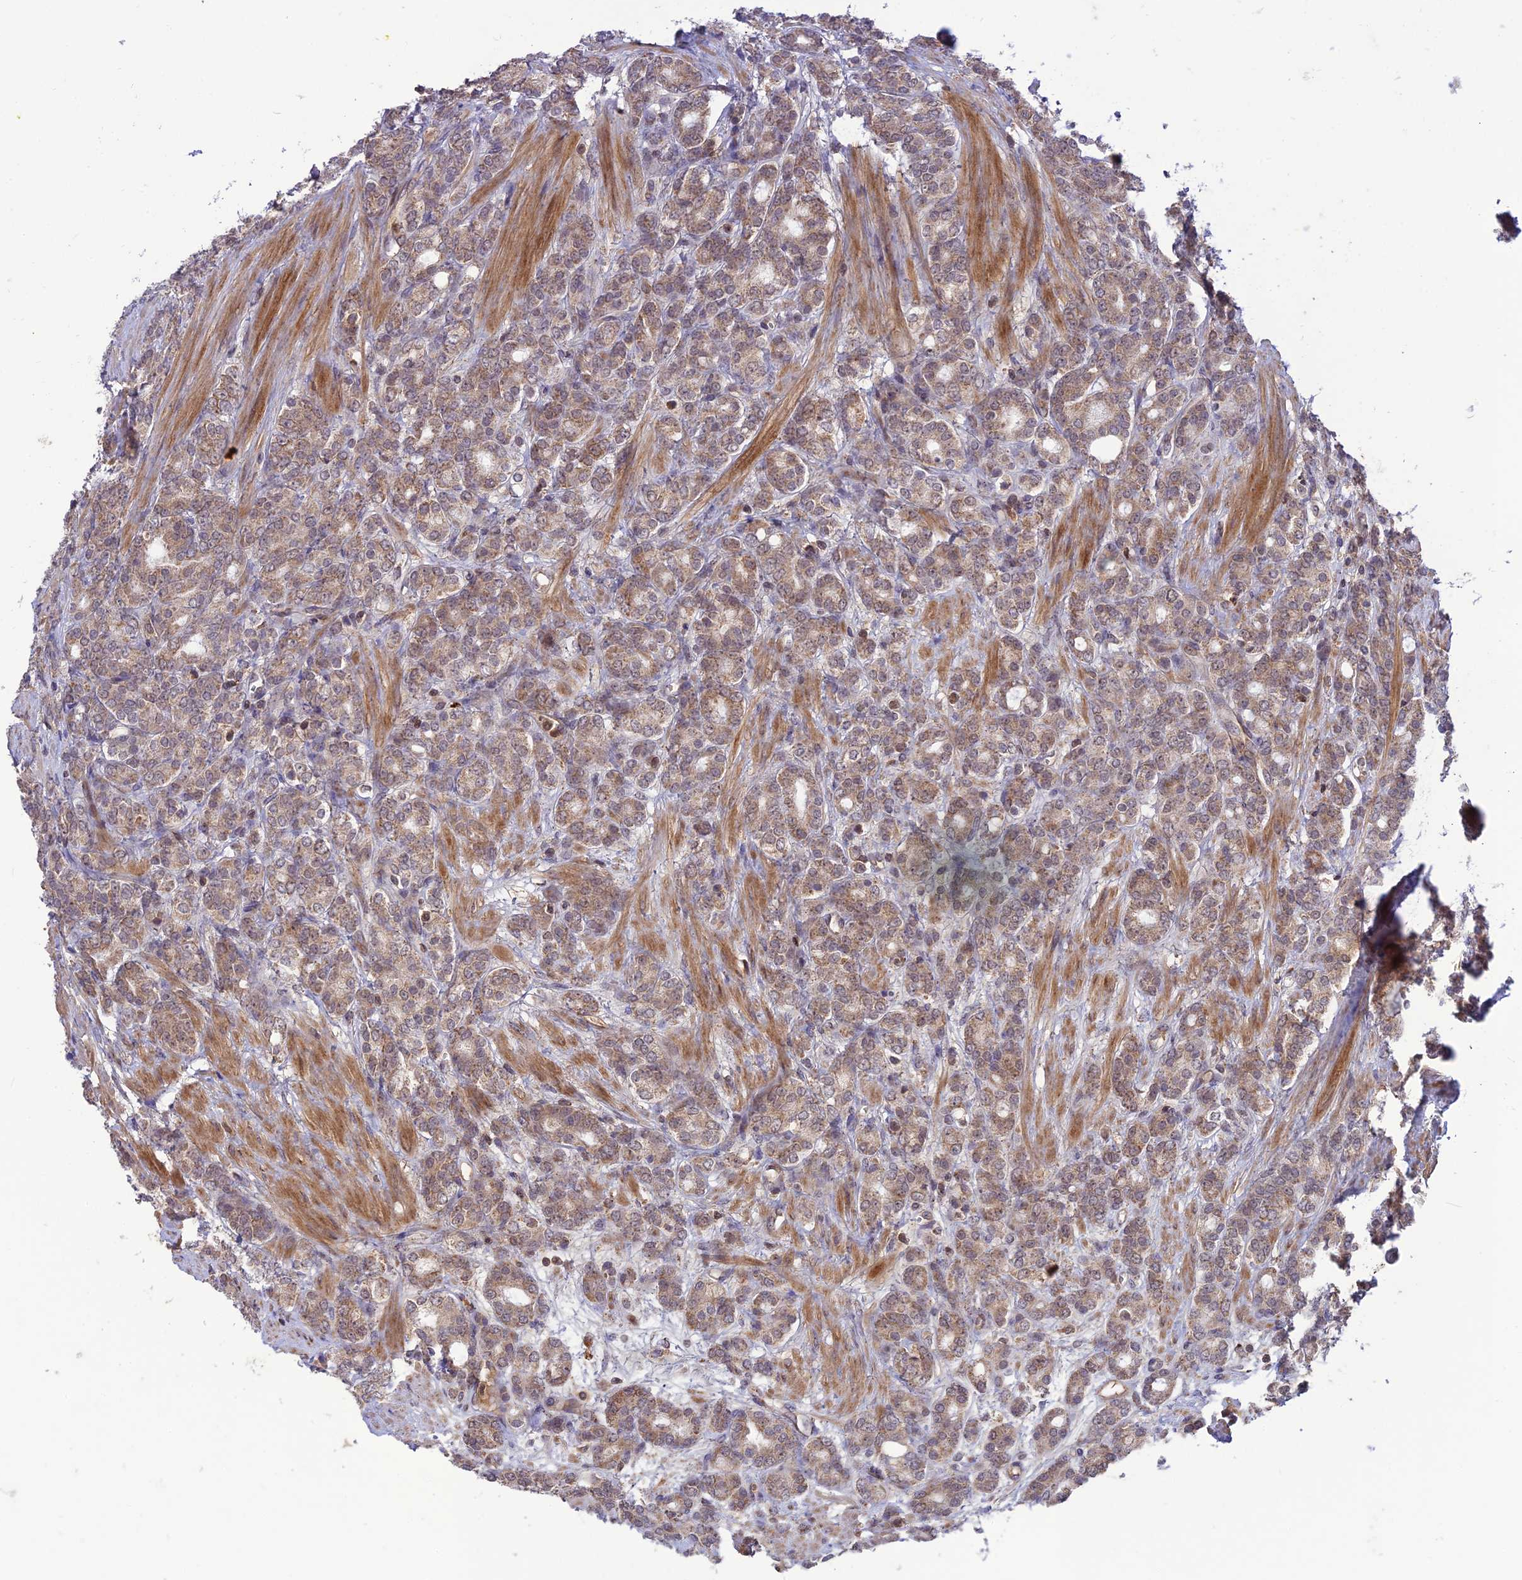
{"staining": {"intensity": "weak", "quantity": ">75%", "location": "cytoplasmic/membranous"}, "tissue": "prostate cancer", "cell_type": "Tumor cells", "image_type": "cancer", "snomed": [{"axis": "morphology", "description": "Adenocarcinoma, High grade"}, {"axis": "topography", "description": "Prostate"}], "caption": "Immunohistochemistry (IHC) image of prostate cancer (adenocarcinoma (high-grade)) stained for a protein (brown), which demonstrates low levels of weak cytoplasmic/membranous staining in approximately >75% of tumor cells.", "gene": "NDUFC1", "patient": {"sex": "male", "age": 62}}